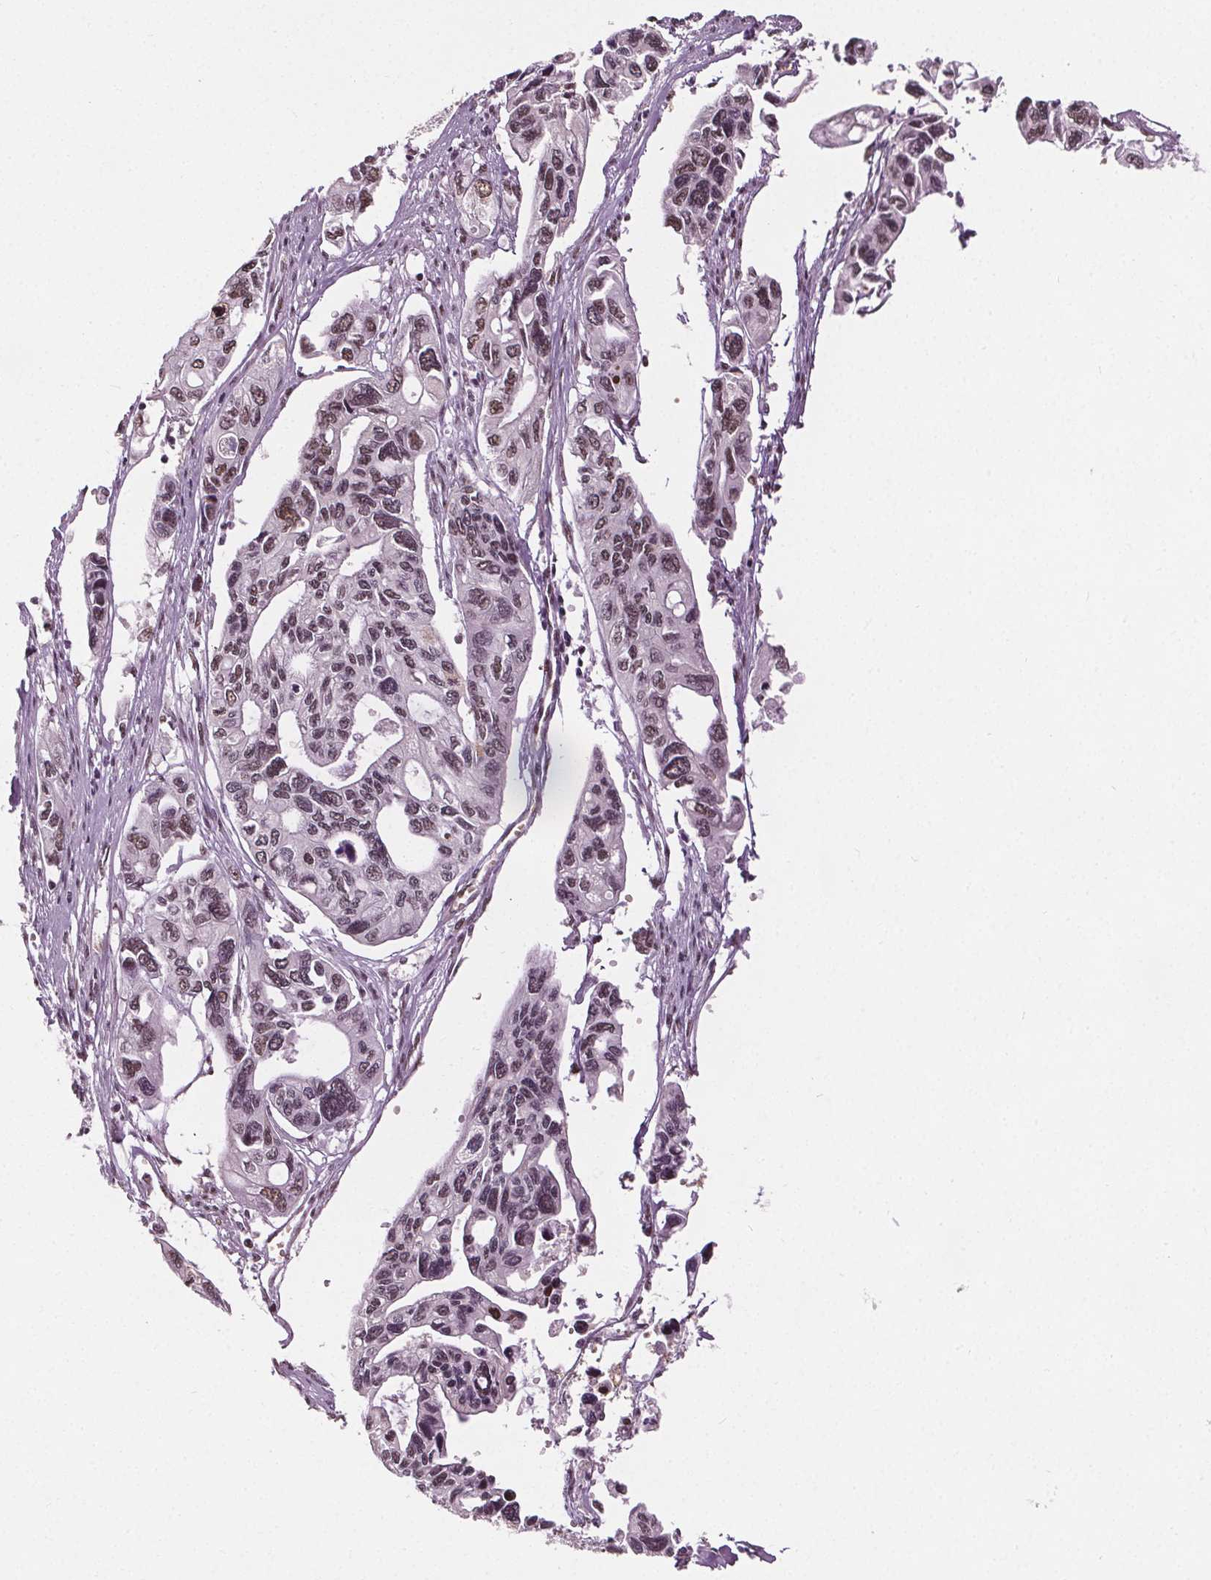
{"staining": {"intensity": "moderate", "quantity": ">75%", "location": "nuclear"}, "tissue": "pancreatic cancer", "cell_type": "Tumor cells", "image_type": "cancer", "snomed": [{"axis": "morphology", "description": "Adenocarcinoma, NOS"}, {"axis": "topography", "description": "Pancreas"}], "caption": "The immunohistochemical stain labels moderate nuclear staining in tumor cells of pancreatic cancer (adenocarcinoma) tissue.", "gene": "IWS1", "patient": {"sex": "female", "age": 76}}